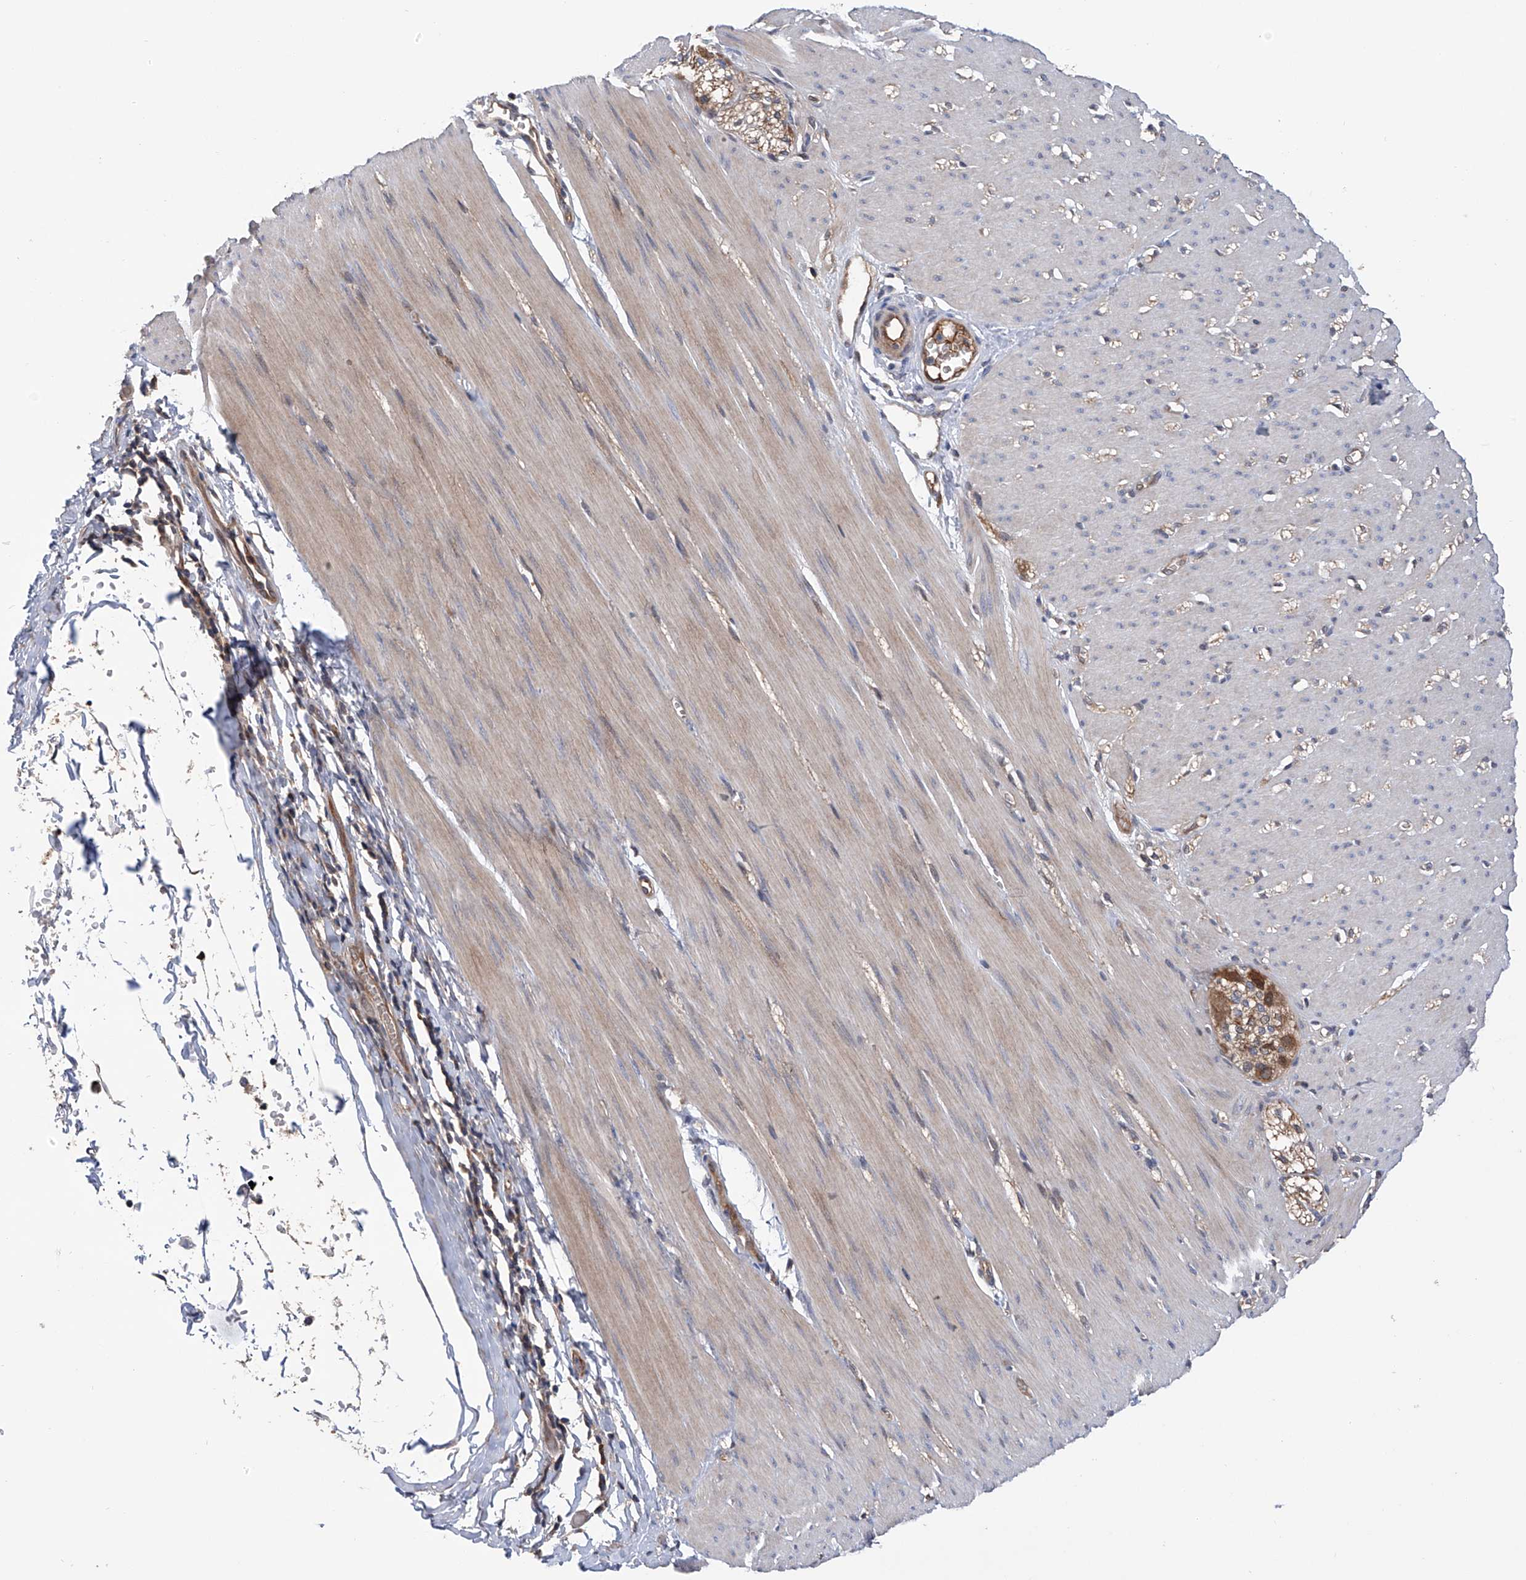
{"staining": {"intensity": "weak", "quantity": "25%-75%", "location": "cytoplasmic/membranous"}, "tissue": "smooth muscle", "cell_type": "Smooth muscle cells", "image_type": "normal", "snomed": [{"axis": "morphology", "description": "Normal tissue, NOS"}, {"axis": "morphology", "description": "Adenocarcinoma, NOS"}, {"axis": "topography", "description": "Colon"}, {"axis": "topography", "description": "Peripheral nerve tissue"}], "caption": "This image exhibits immunohistochemistry (IHC) staining of unremarkable human smooth muscle, with low weak cytoplasmic/membranous expression in about 25%-75% of smooth muscle cells.", "gene": "NUDT17", "patient": {"sex": "male", "age": 14}}